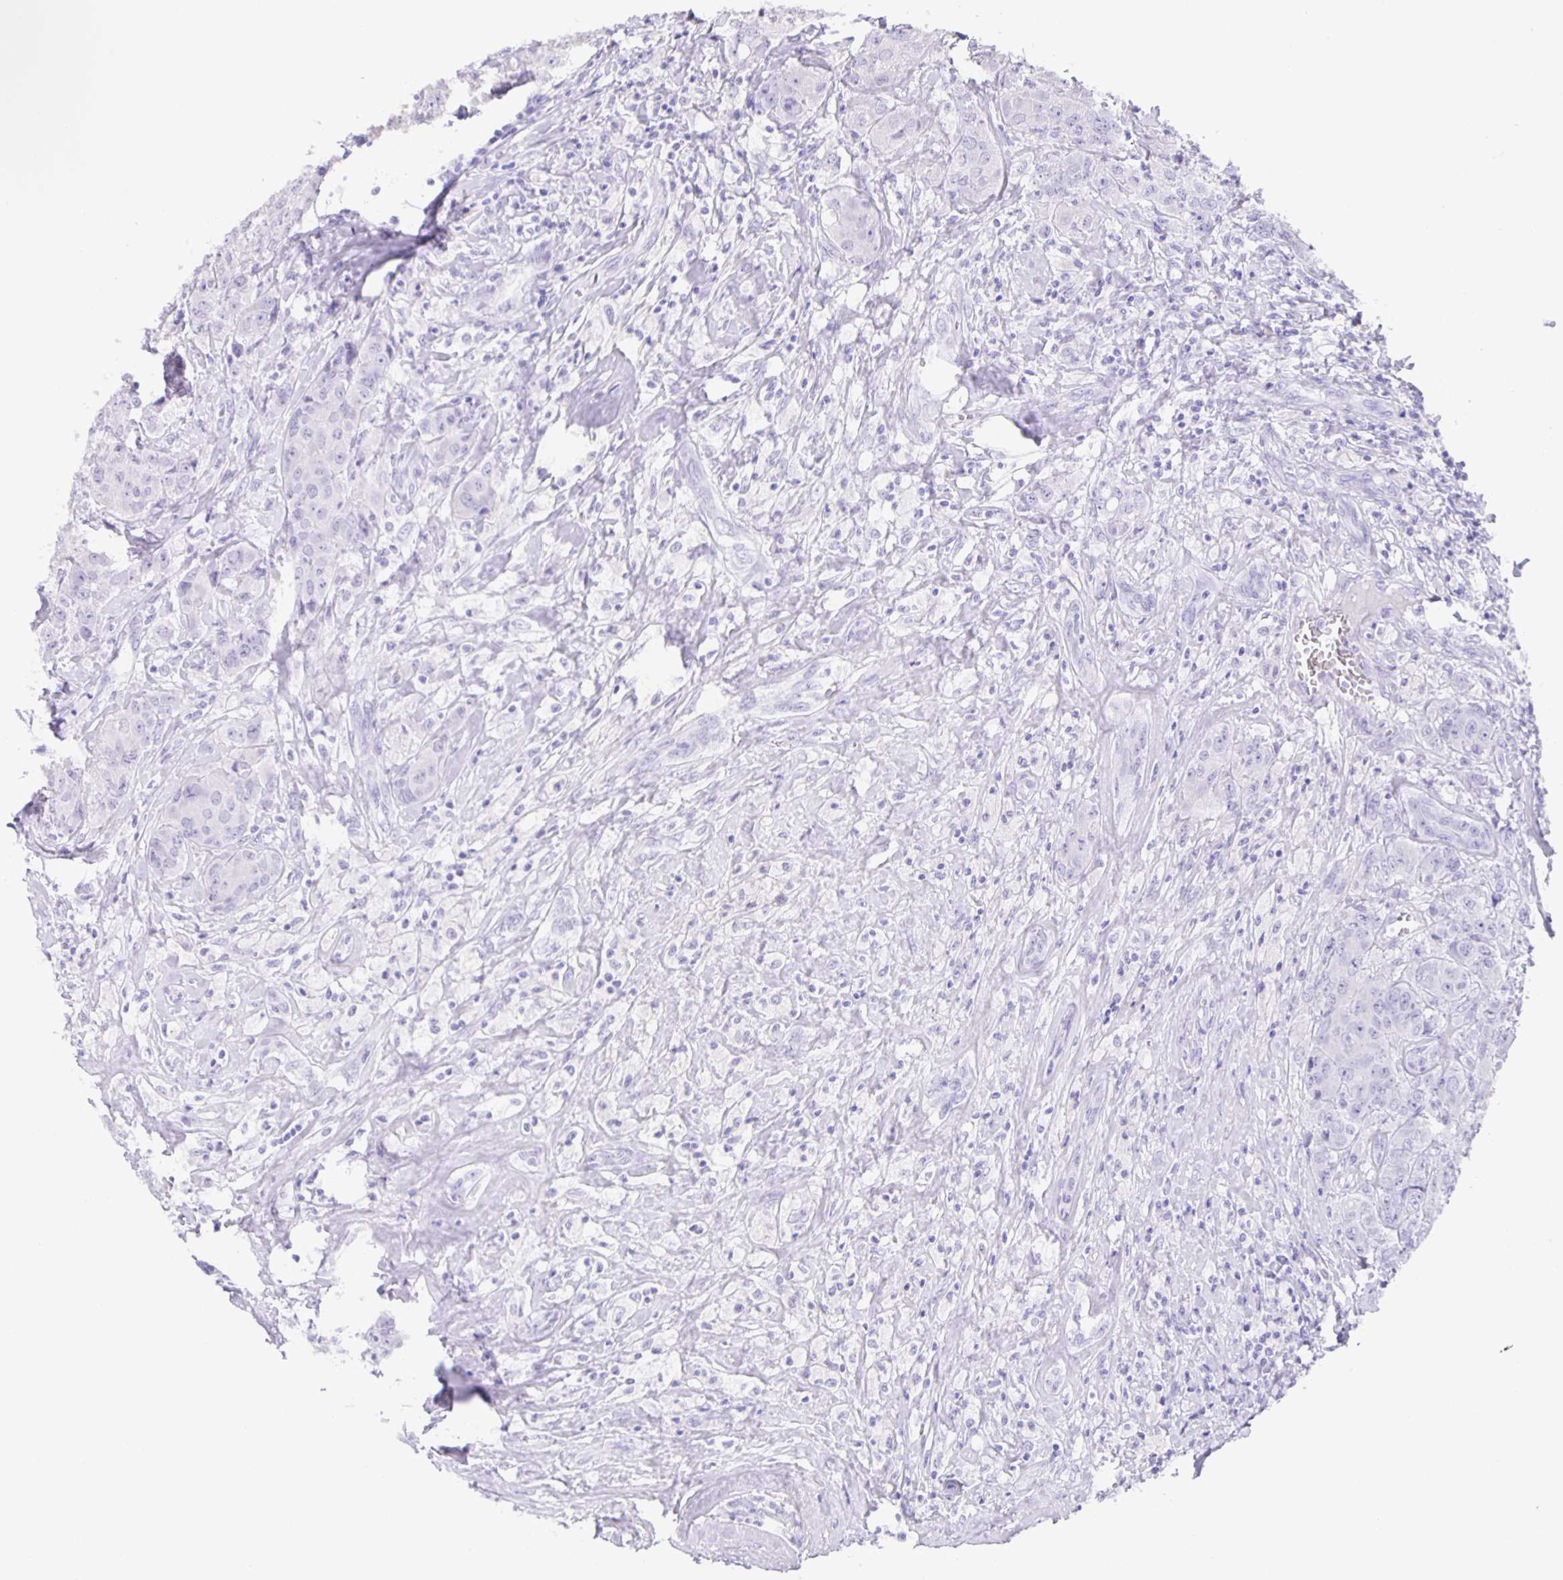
{"staining": {"intensity": "negative", "quantity": "none", "location": "none"}, "tissue": "breast cancer", "cell_type": "Tumor cells", "image_type": "cancer", "snomed": [{"axis": "morphology", "description": "Normal tissue, NOS"}, {"axis": "morphology", "description": "Duct carcinoma"}, {"axis": "topography", "description": "Breast"}], "caption": "DAB immunohistochemical staining of breast cancer (infiltrating ductal carcinoma) reveals no significant positivity in tumor cells.", "gene": "GUCA2A", "patient": {"sex": "female", "age": 43}}